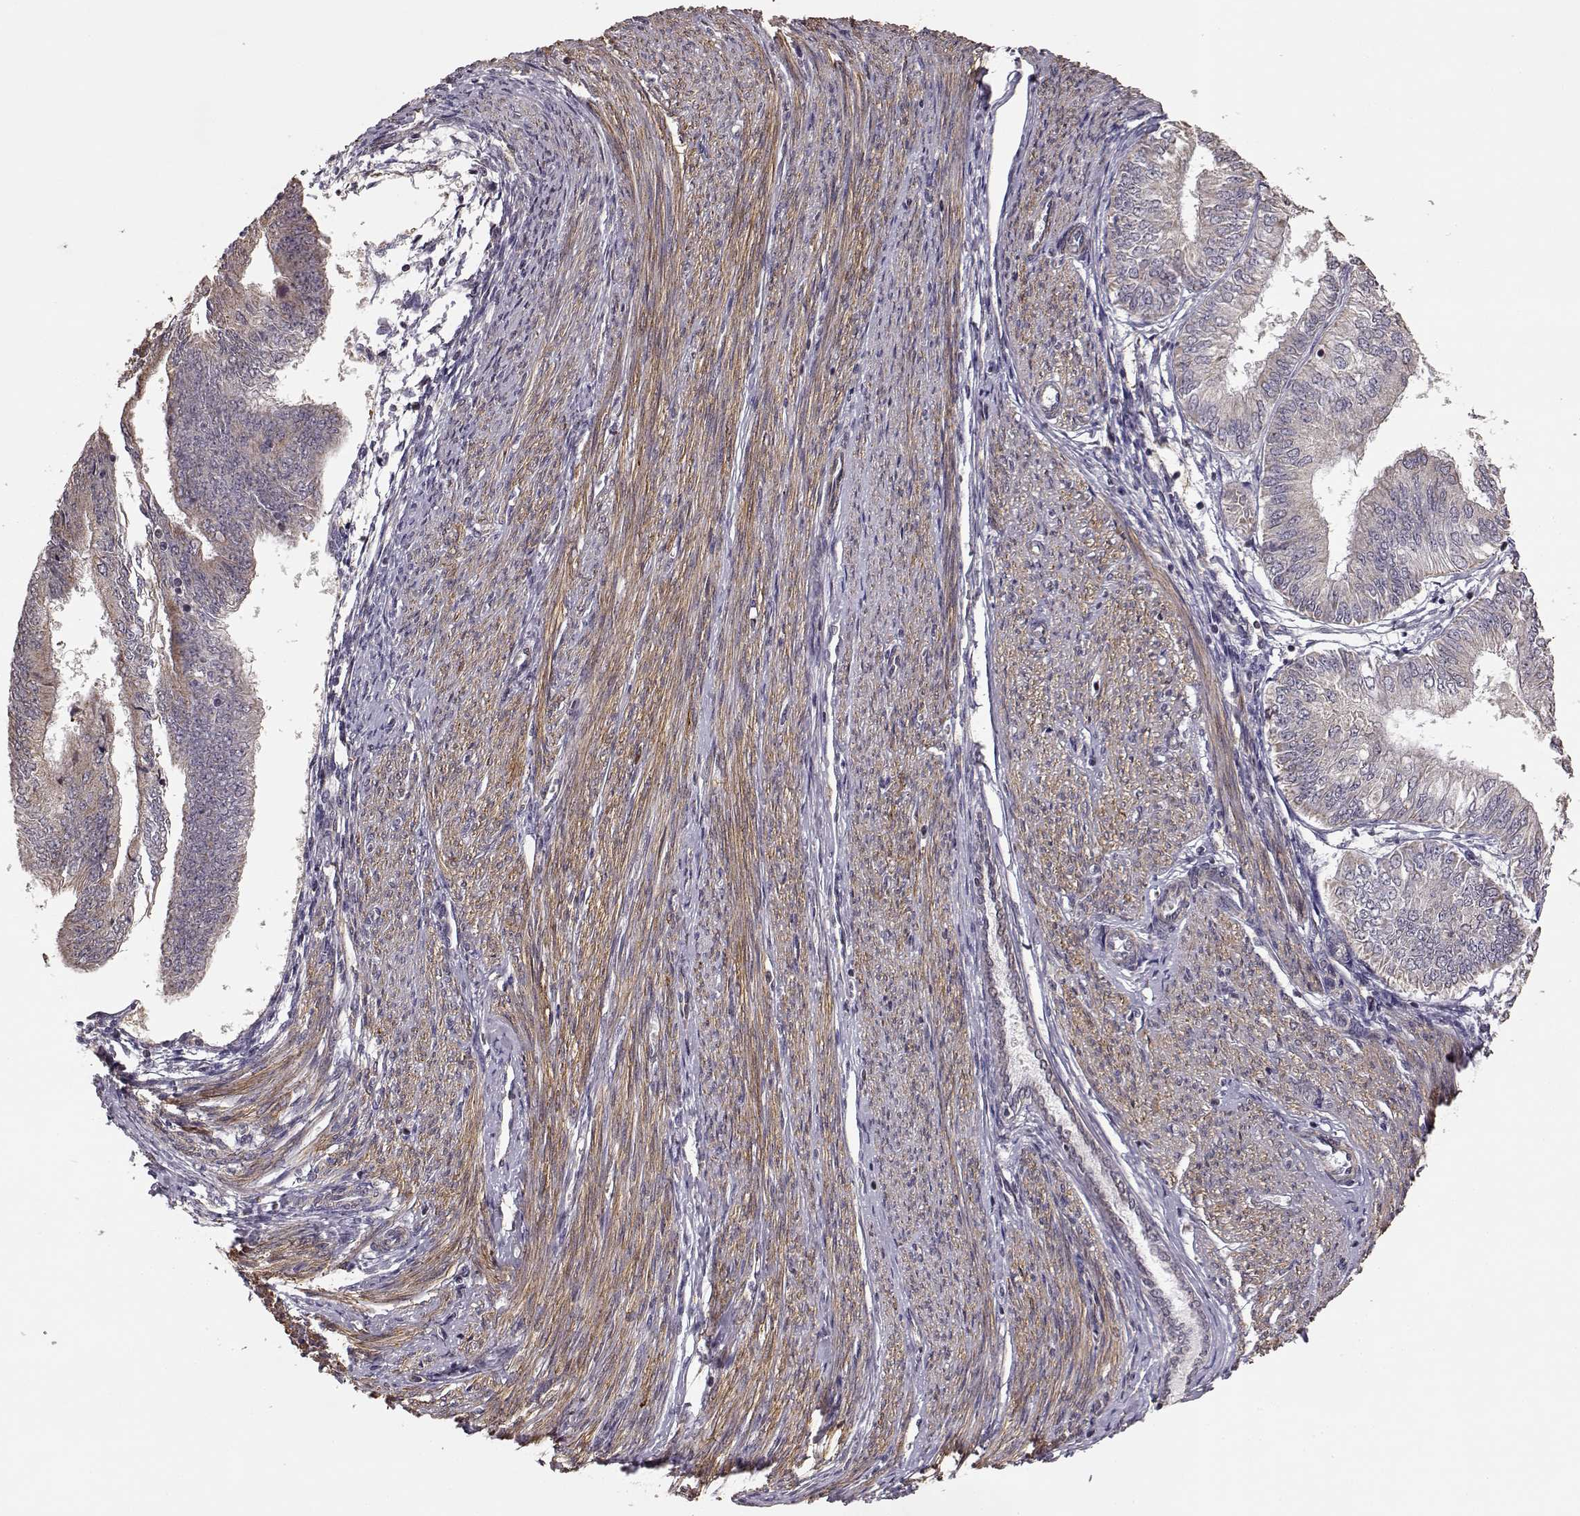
{"staining": {"intensity": "negative", "quantity": "none", "location": "none"}, "tissue": "endometrial cancer", "cell_type": "Tumor cells", "image_type": "cancer", "snomed": [{"axis": "morphology", "description": "Adenocarcinoma, NOS"}, {"axis": "topography", "description": "Endometrium"}], "caption": "DAB immunohistochemical staining of endometrial cancer reveals no significant expression in tumor cells.", "gene": "BACH2", "patient": {"sex": "female", "age": 58}}